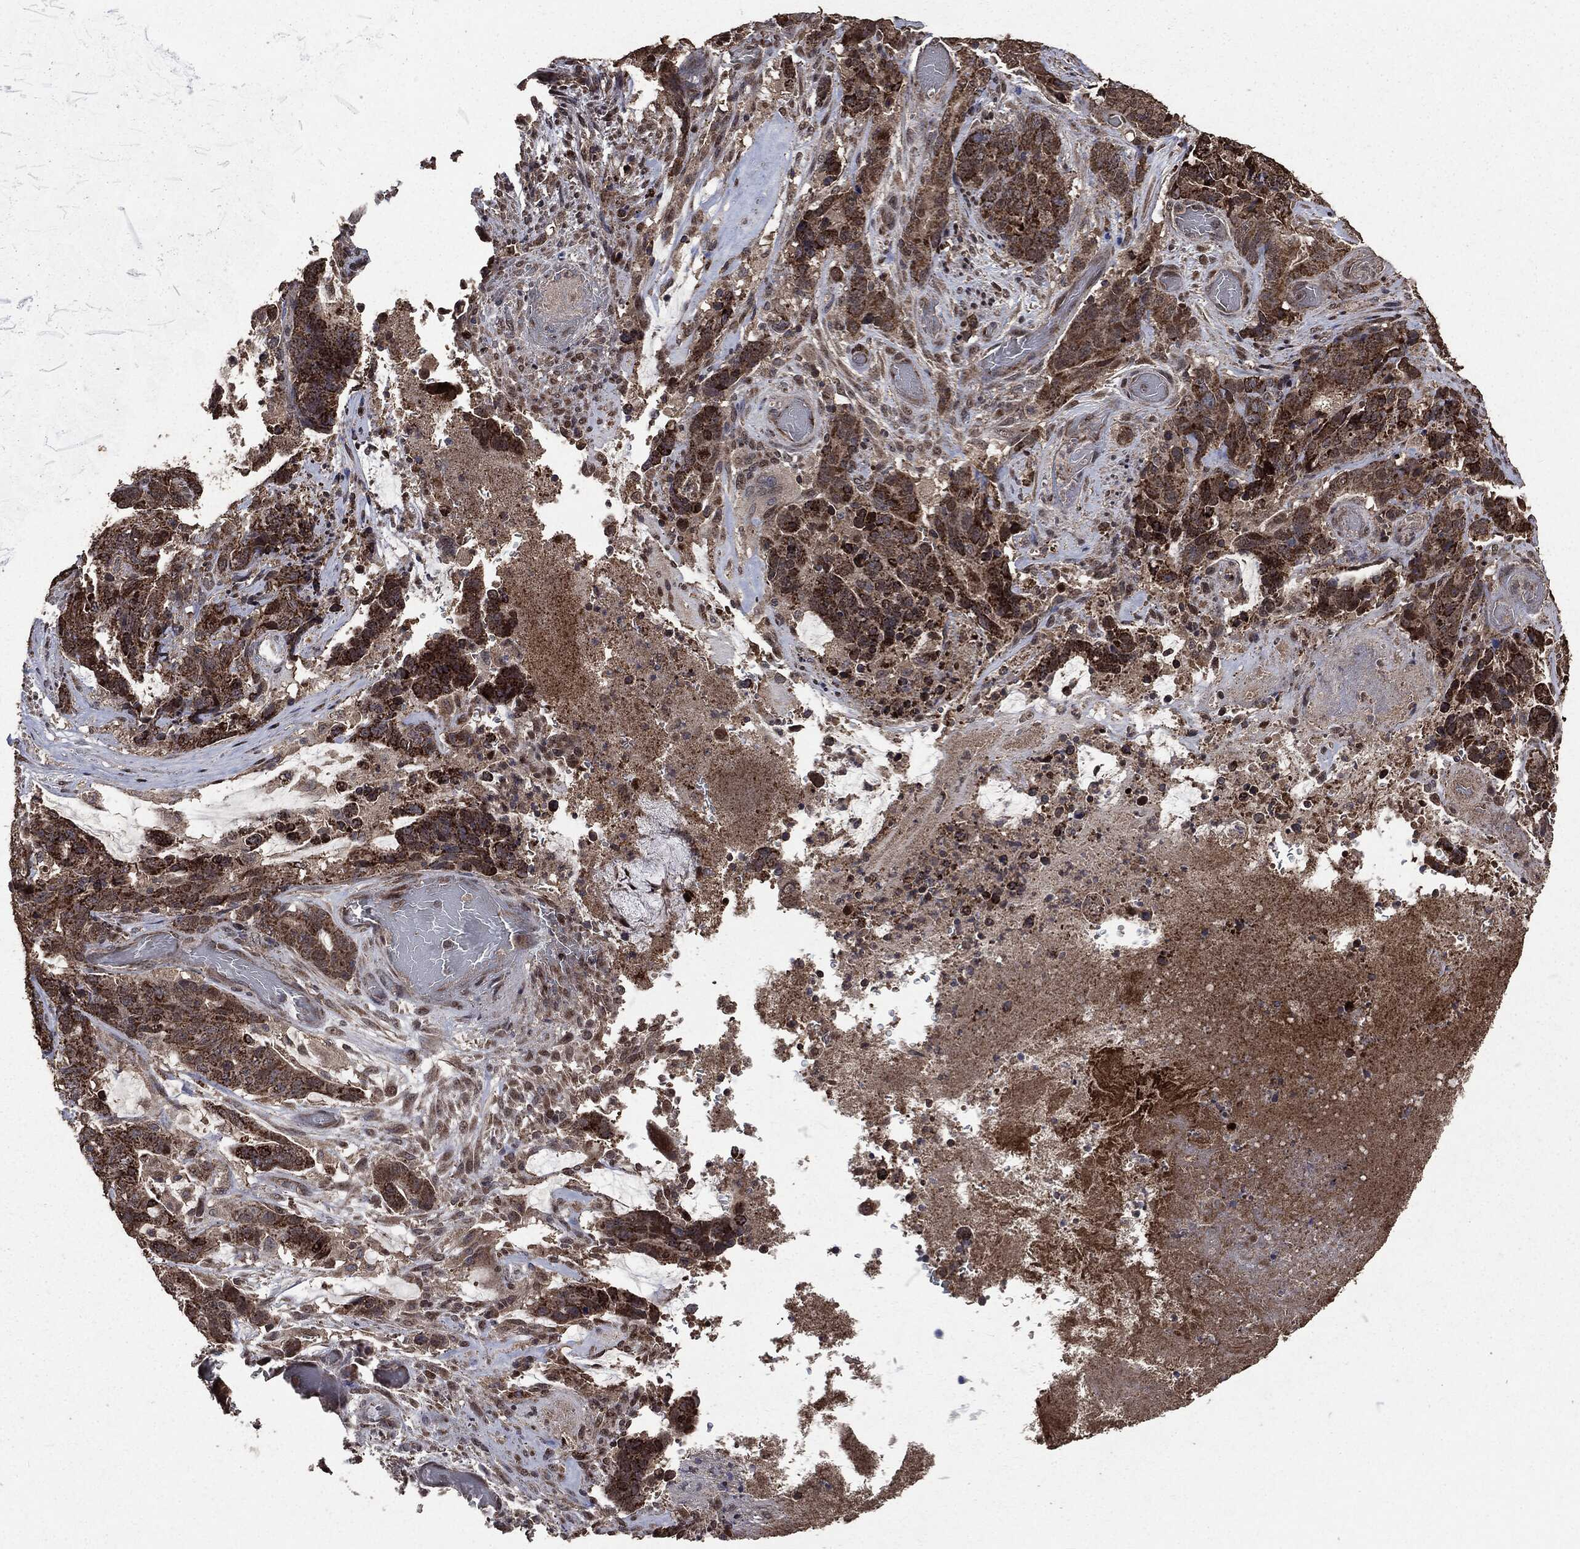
{"staining": {"intensity": "strong", "quantity": ">75%", "location": "cytoplasmic/membranous"}, "tissue": "stomach cancer", "cell_type": "Tumor cells", "image_type": "cancer", "snomed": [{"axis": "morphology", "description": "Normal tissue, NOS"}, {"axis": "morphology", "description": "Adenocarcinoma, NOS"}, {"axis": "topography", "description": "Stomach"}], "caption": "A high amount of strong cytoplasmic/membranous staining is present in about >75% of tumor cells in stomach adenocarcinoma tissue. The staining was performed using DAB (3,3'-diaminobenzidine) to visualize the protein expression in brown, while the nuclei were stained in blue with hematoxylin (Magnification: 20x).", "gene": "PPP6R2", "patient": {"sex": "female", "age": 64}}